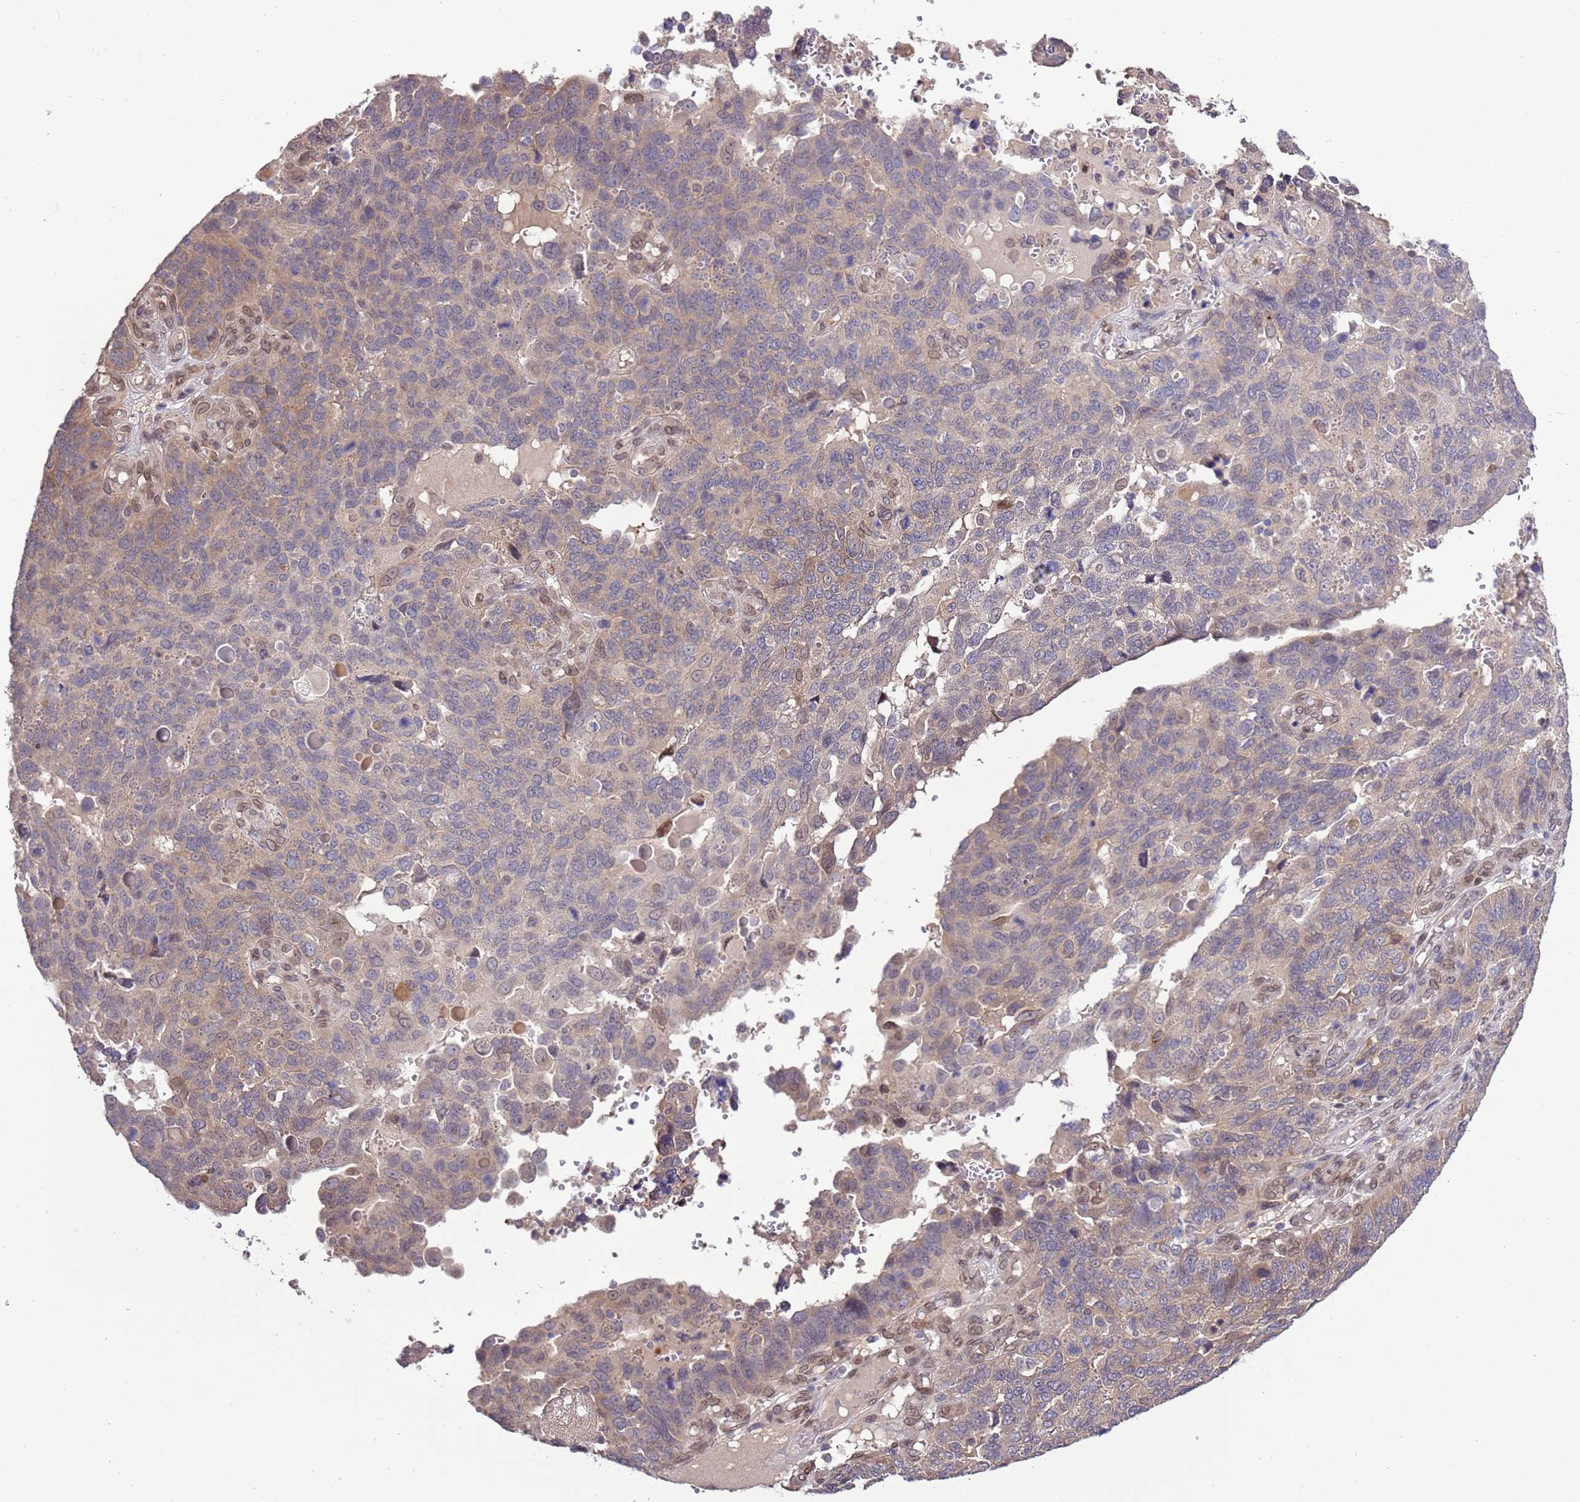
{"staining": {"intensity": "weak", "quantity": "<25%", "location": "cytoplasmic/membranous"}, "tissue": "endometrial cancer", "cell_type": "Tumor cells", "image_type": "cancer", "snomed": [{"axis": "morphology", "description": "Adenocarcinoma, NOS"}, {"axis": "topography", "description": "Endometrium"}], "caption": "The immunohistochemistry micrograph has no significant positivity in tumor cells of adenocarcinoma (endometrial) tissue.", "gene": "ZNF665", "patient": {"sex": "female", "age": 66}}